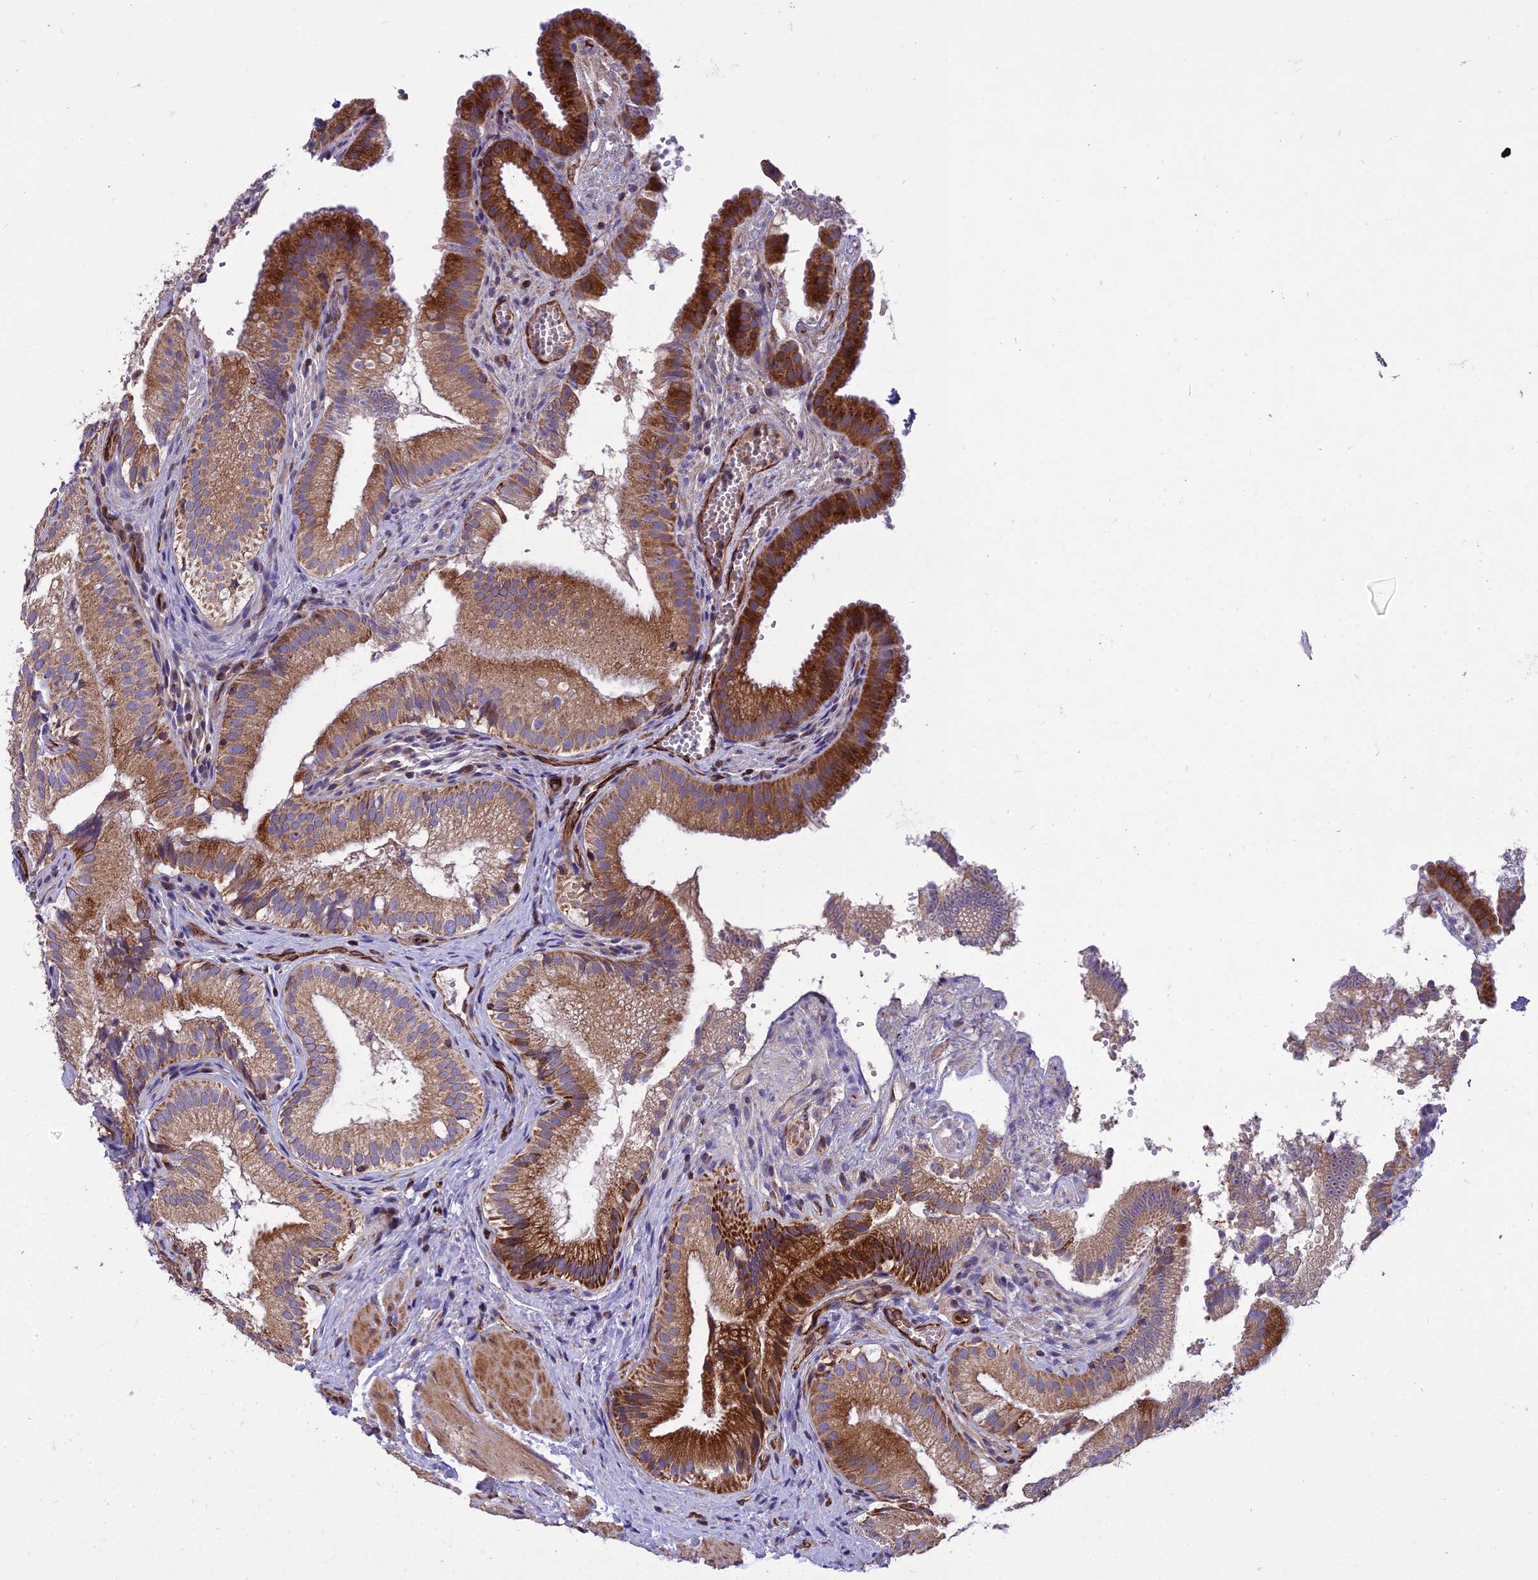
{"staining": {"intensity": "strong", "quantity": "25%-75%", "location": "cytoplasmic/membranous"}, "tissue": "gallbladder", "cell_type": "Glandular cells", "image_type": "normal", "snomed": [{"axis": "morphology", "description": "Normal tissue, NOS"}, {"axis": "topography", "description": "Gallbladder"}], "caption": "The image reveals staining of normal gallbladder, revealing strong cytoplasmic/membranous protein expression (brown color) within glandular cells. The staining was performed using DAB (3,3'-diaminobenzidine), with brown indicating positive protein expression. Nuclei are stained blue with hematoxylin.", "gene": "GIMAP1", "patient": {"sex": "female", "age": 30}}